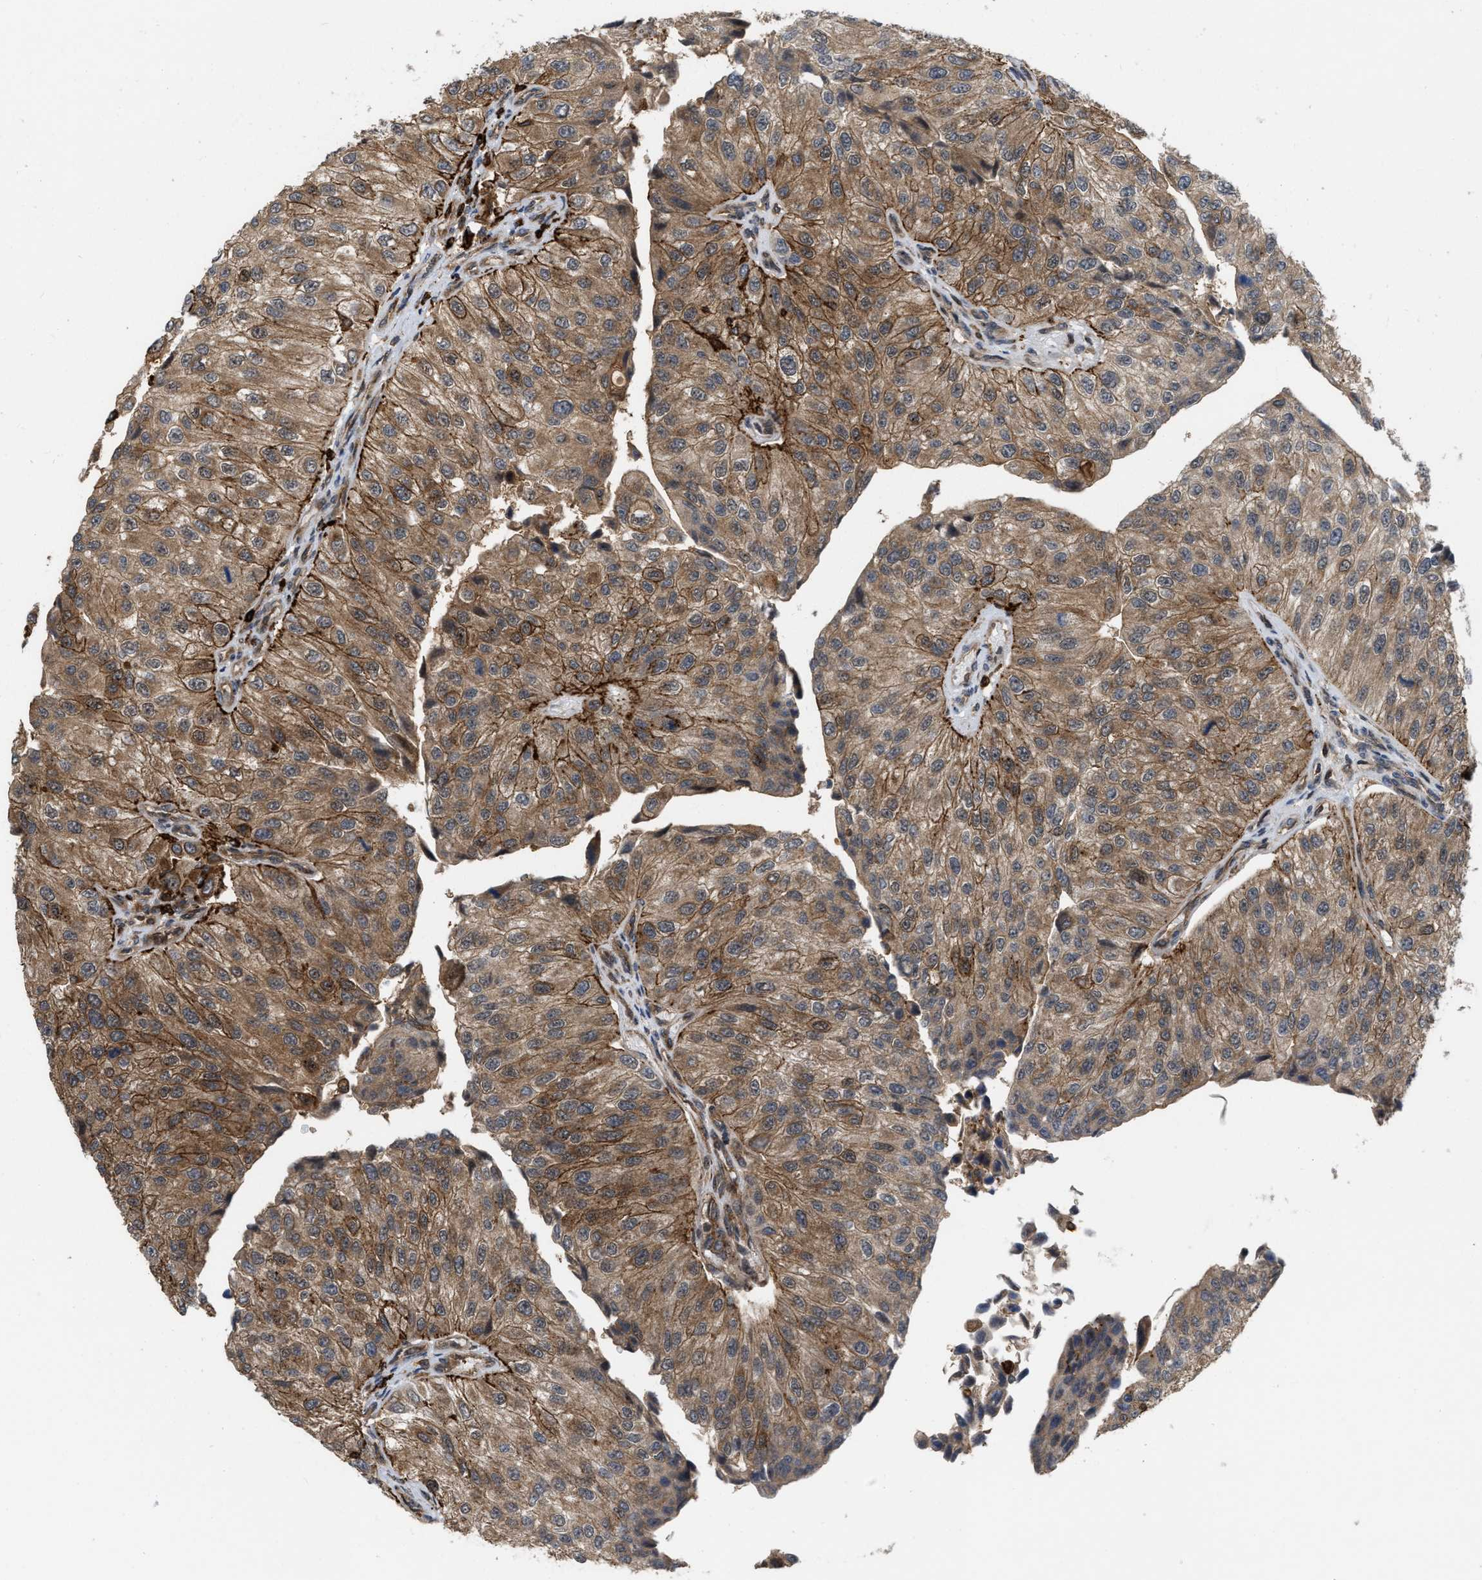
{"staining": {"intensity": "moderate", "quantity": ">75%", "location": "cytoplasmic/membranous"}, "tissue": "urothelial cancer", "cell_type": "Tumor cells", "image_type": "cancer", "snomed": [{"axis": "morphology", "description": "Urothelial carcinoma, High grade"}, {"axis": "topography", "description": "Kidney"}, {"axis": "topography", "description": "Urinary bladder"}], "caption": "Urothelial cancer stained with a protein marker shows moderate staining in tumor cells.", "gene": "IQCE", "patient": {"sex": "male", "age": 77}}